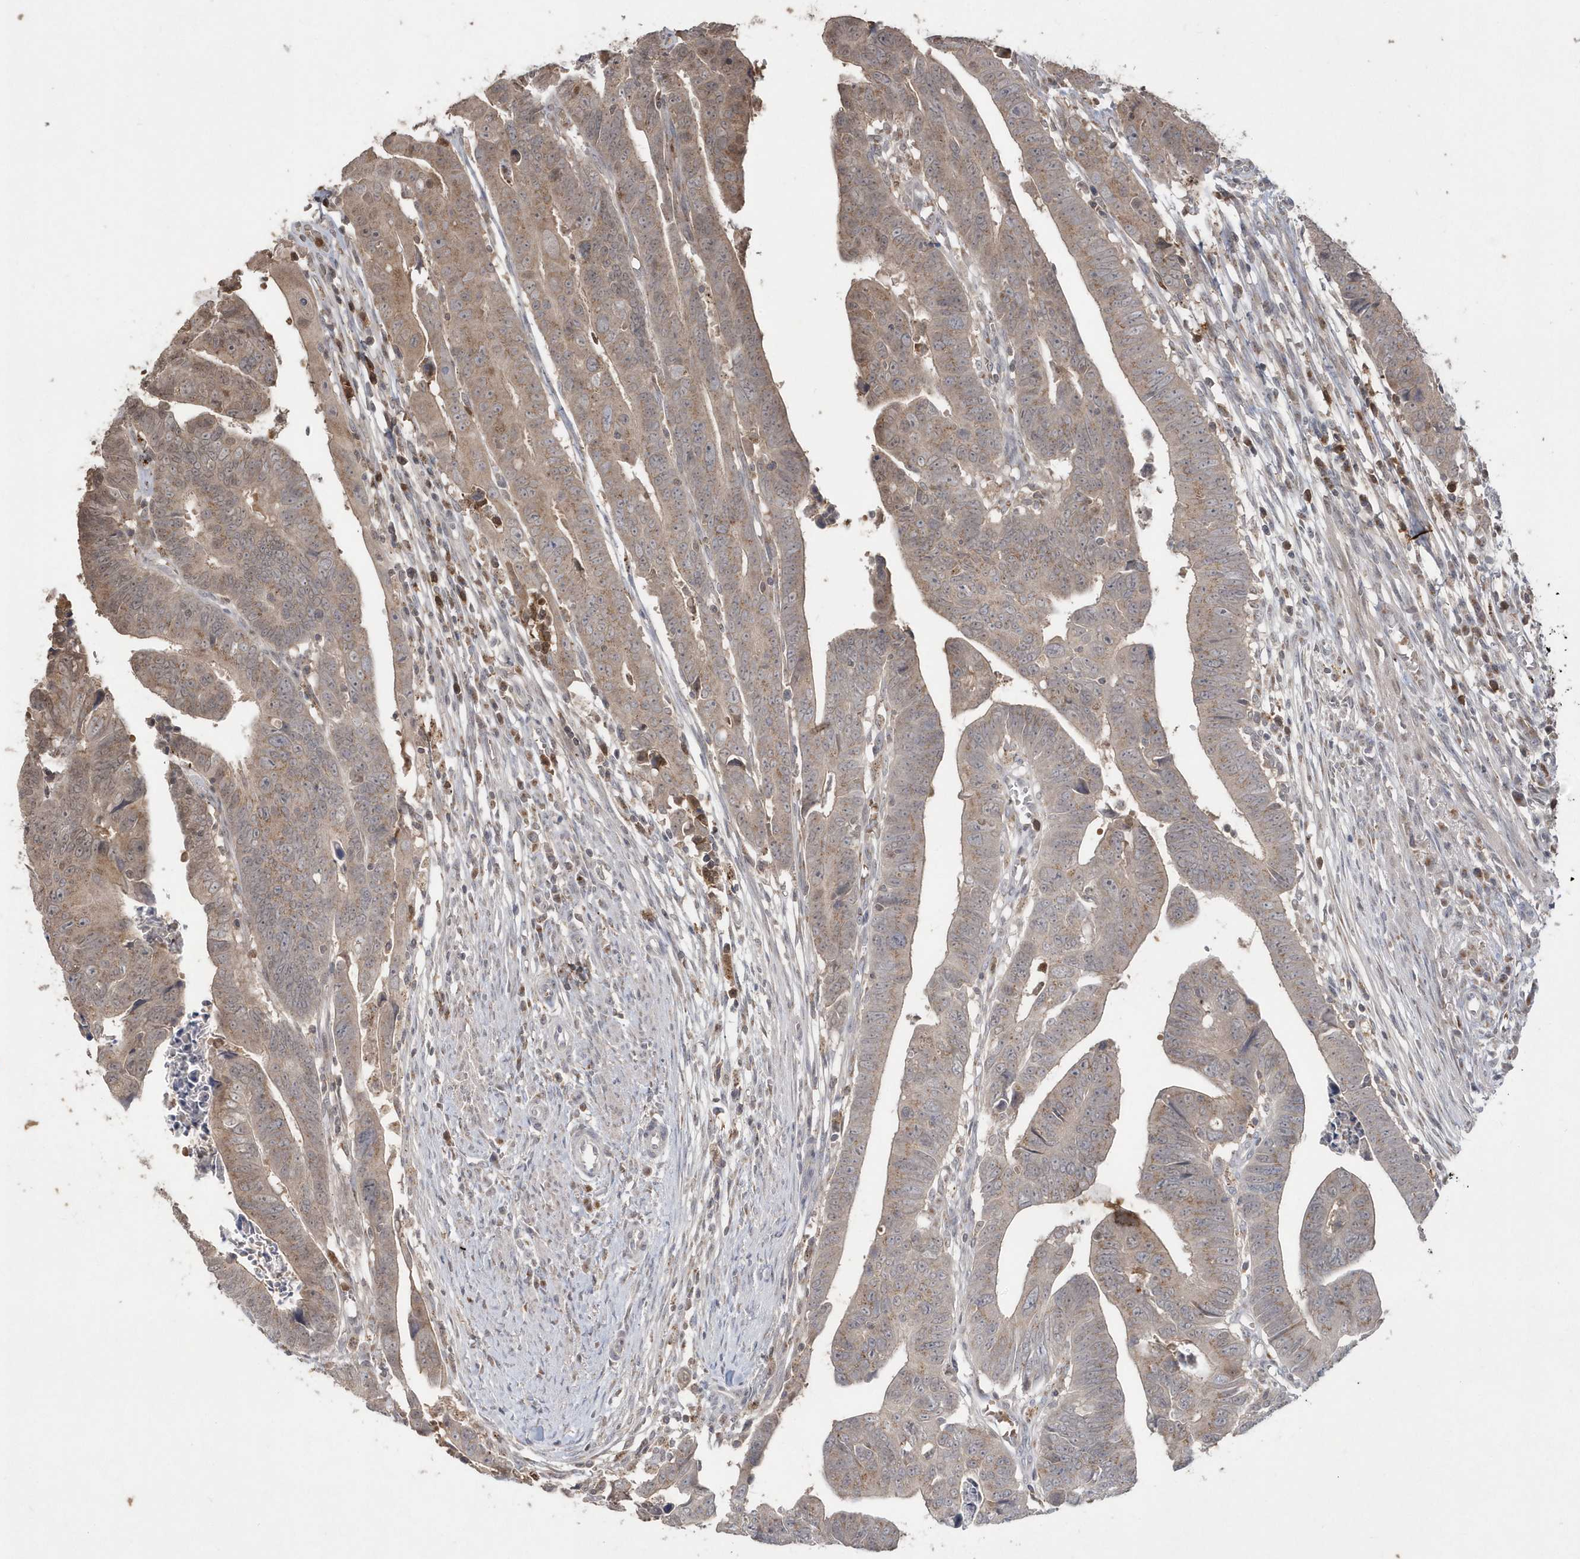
{"staining": {"intensity": "weak", "quantity": ">75%", "location": "cytoplasmic/membranous"}, "tissue": "colorectal cancer", "cell_type": "Tumor cells", "image_type": "cancer", "snomed": [{"axis": "morphology", "description": "Adenocarcinoma, NOS"}, {"axis": "topography", "description": "Rectum"}], "caption": "This photomicrograph demonstrates immunohistochemistry staining of human colorectal cancer (adenocarcinoma), with low weak cytoplasmic/membranous staining in approximately >75% of tumor cells.", "gene": "GEMIN6", "patient": {"sex": "female", "age": 65}}